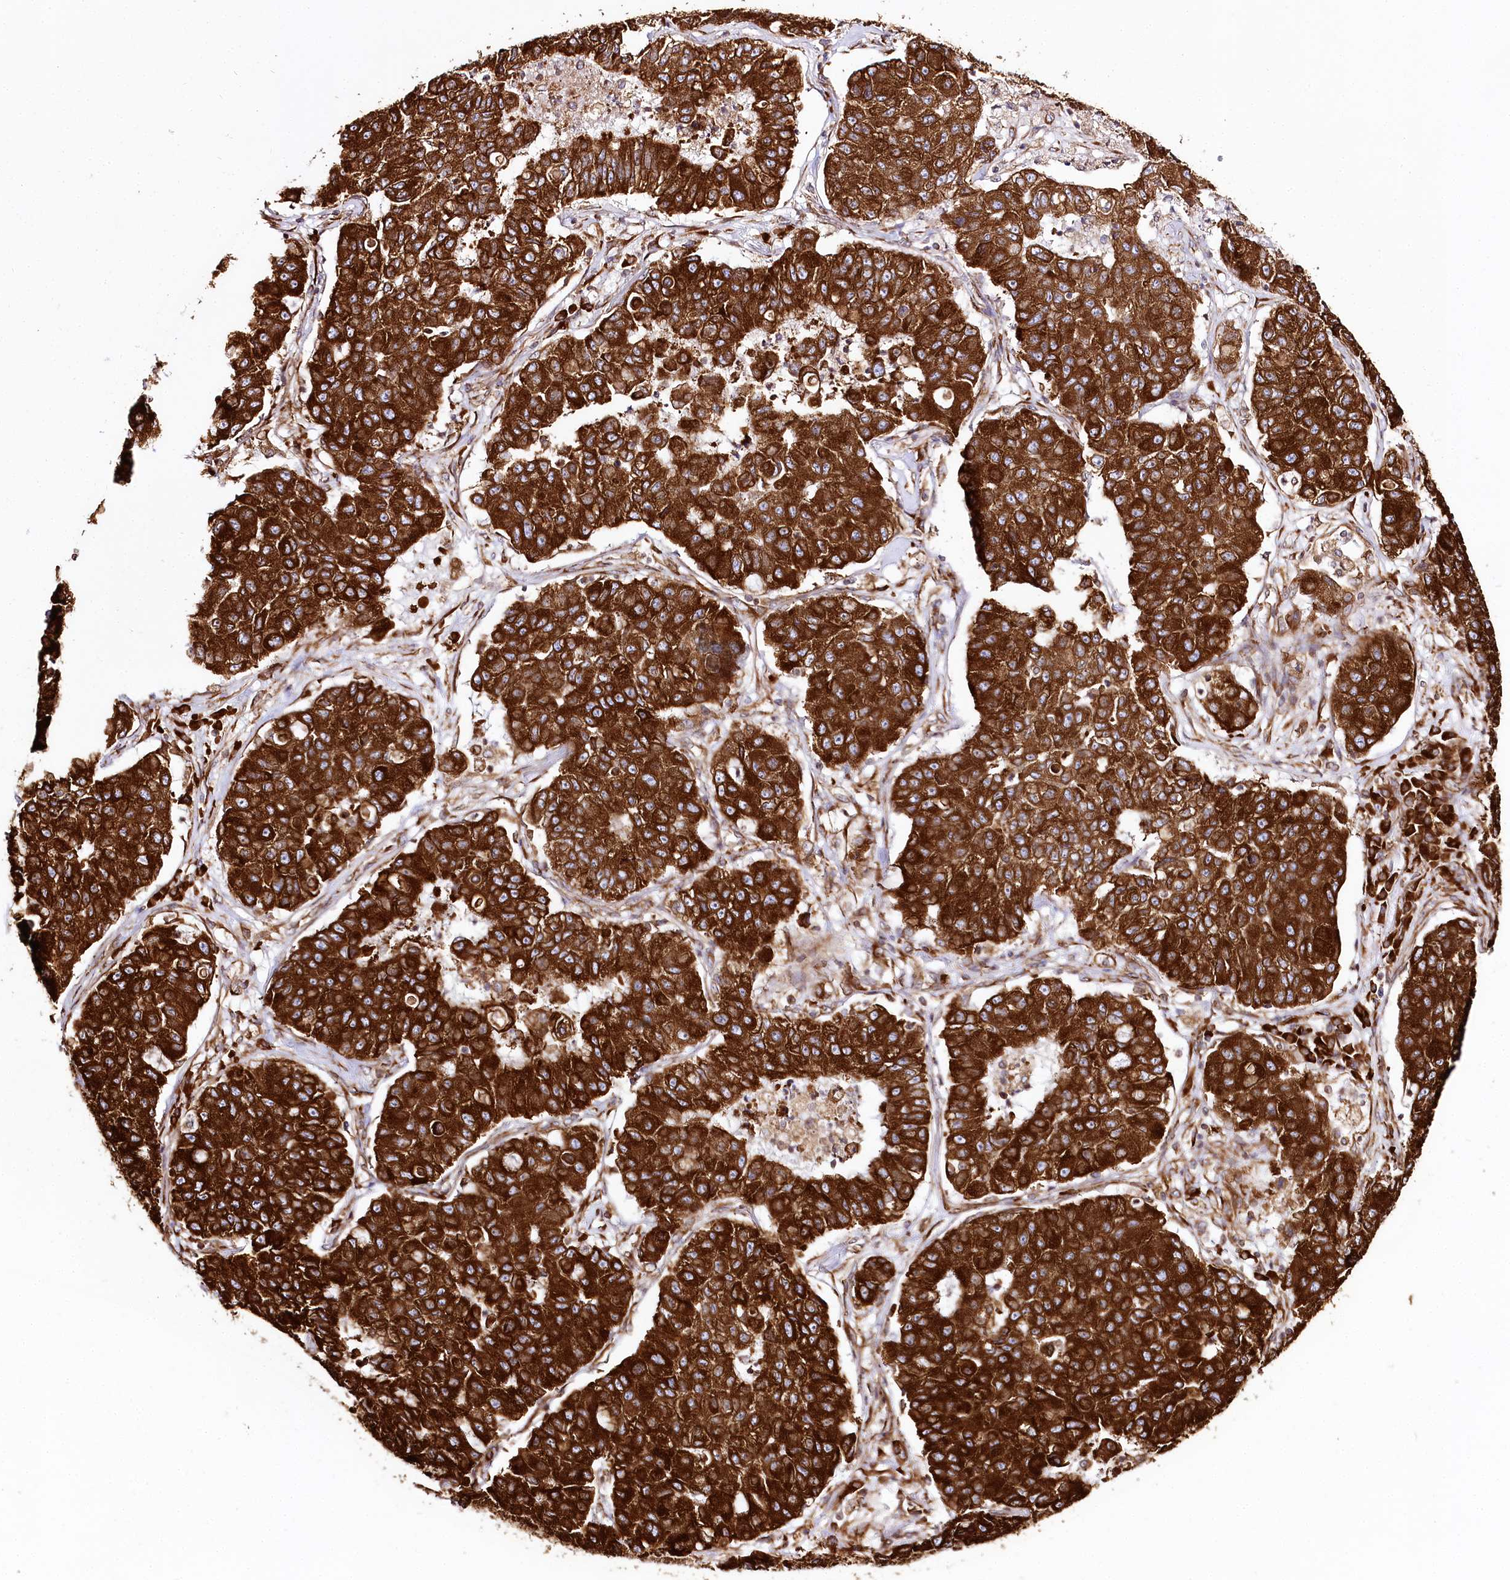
{"staining": {"intensity": "strong", "quantity": ">75%", "location": "cytoplasmic/membranous"}, "tissue": "lung cancer", "cell_type": "Tumor cells", "image_type": "cancer", "snomed": [{"axis": "morphology", "description": "Squamous cell carcinoma, NOS"}, {"axis": "topography", "description": "Lung"}], "caption": "Lung squamous cell carcinoma stained with a protein marker demonstrates strong staining in tumor cells.", "gene": "CNPY2", "patient": {"sex": "male", "age": 74}}